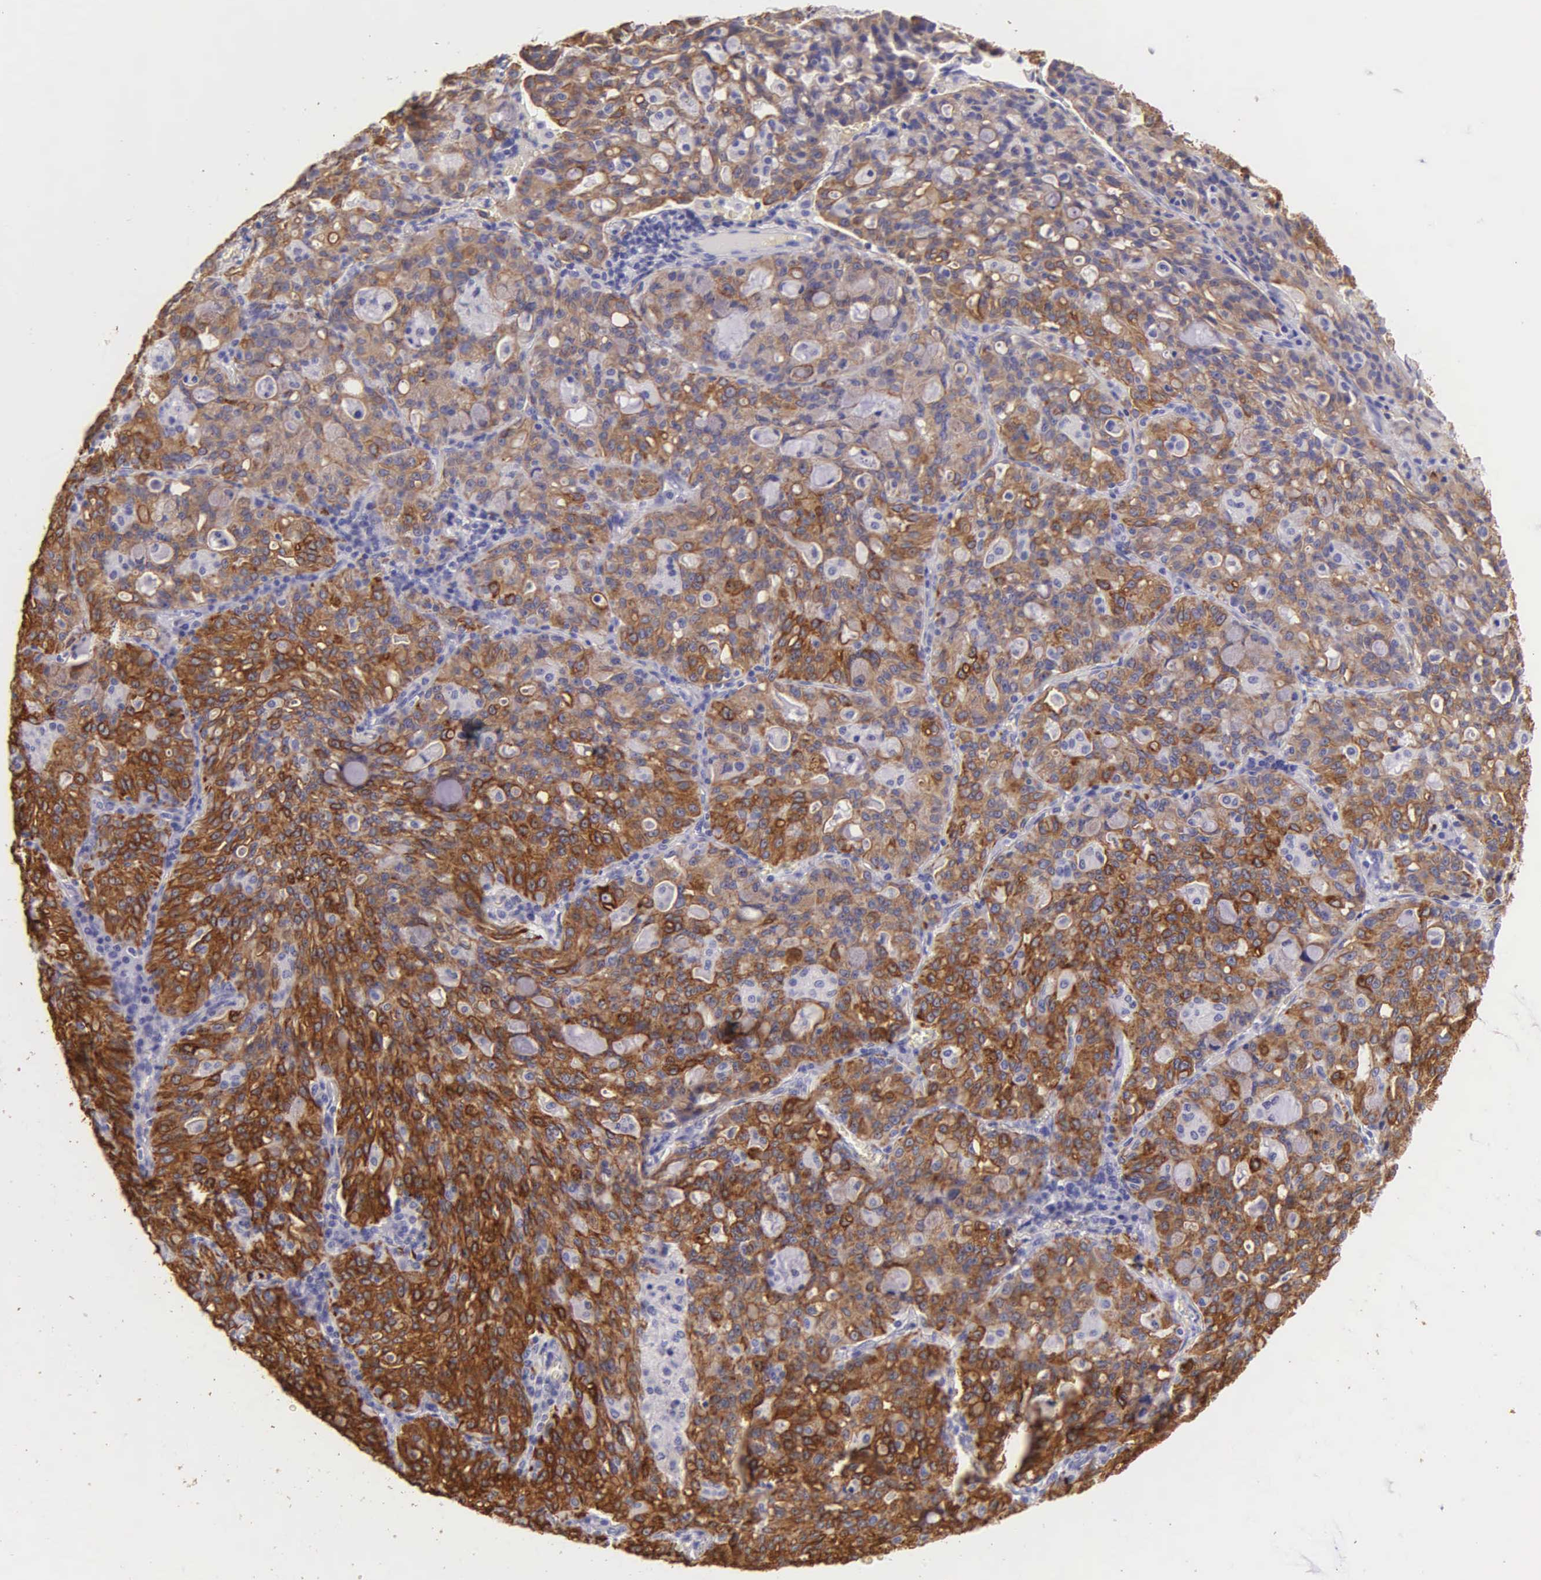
{"staining": {"intensity": "strong", "quantity": ">75%", "location": "cytoplasmic/membranous"}, "tissue": "lung cancer", "cell_type": "Tumor cells", "image_type": "cancer", "snomed": [{"axis": "morphology", "description": "Adenocarcinoma, NOS"}, {"axis": "topography", "description": "Lung"}], "caption": "Protein expression by IHC reveals strong cytoplasmic/membranous positivity in about >75% of tumor cells in lung adenocarcinoma.", "gene": "KRT17", "patient": {"sex": "female", "age": 44}}